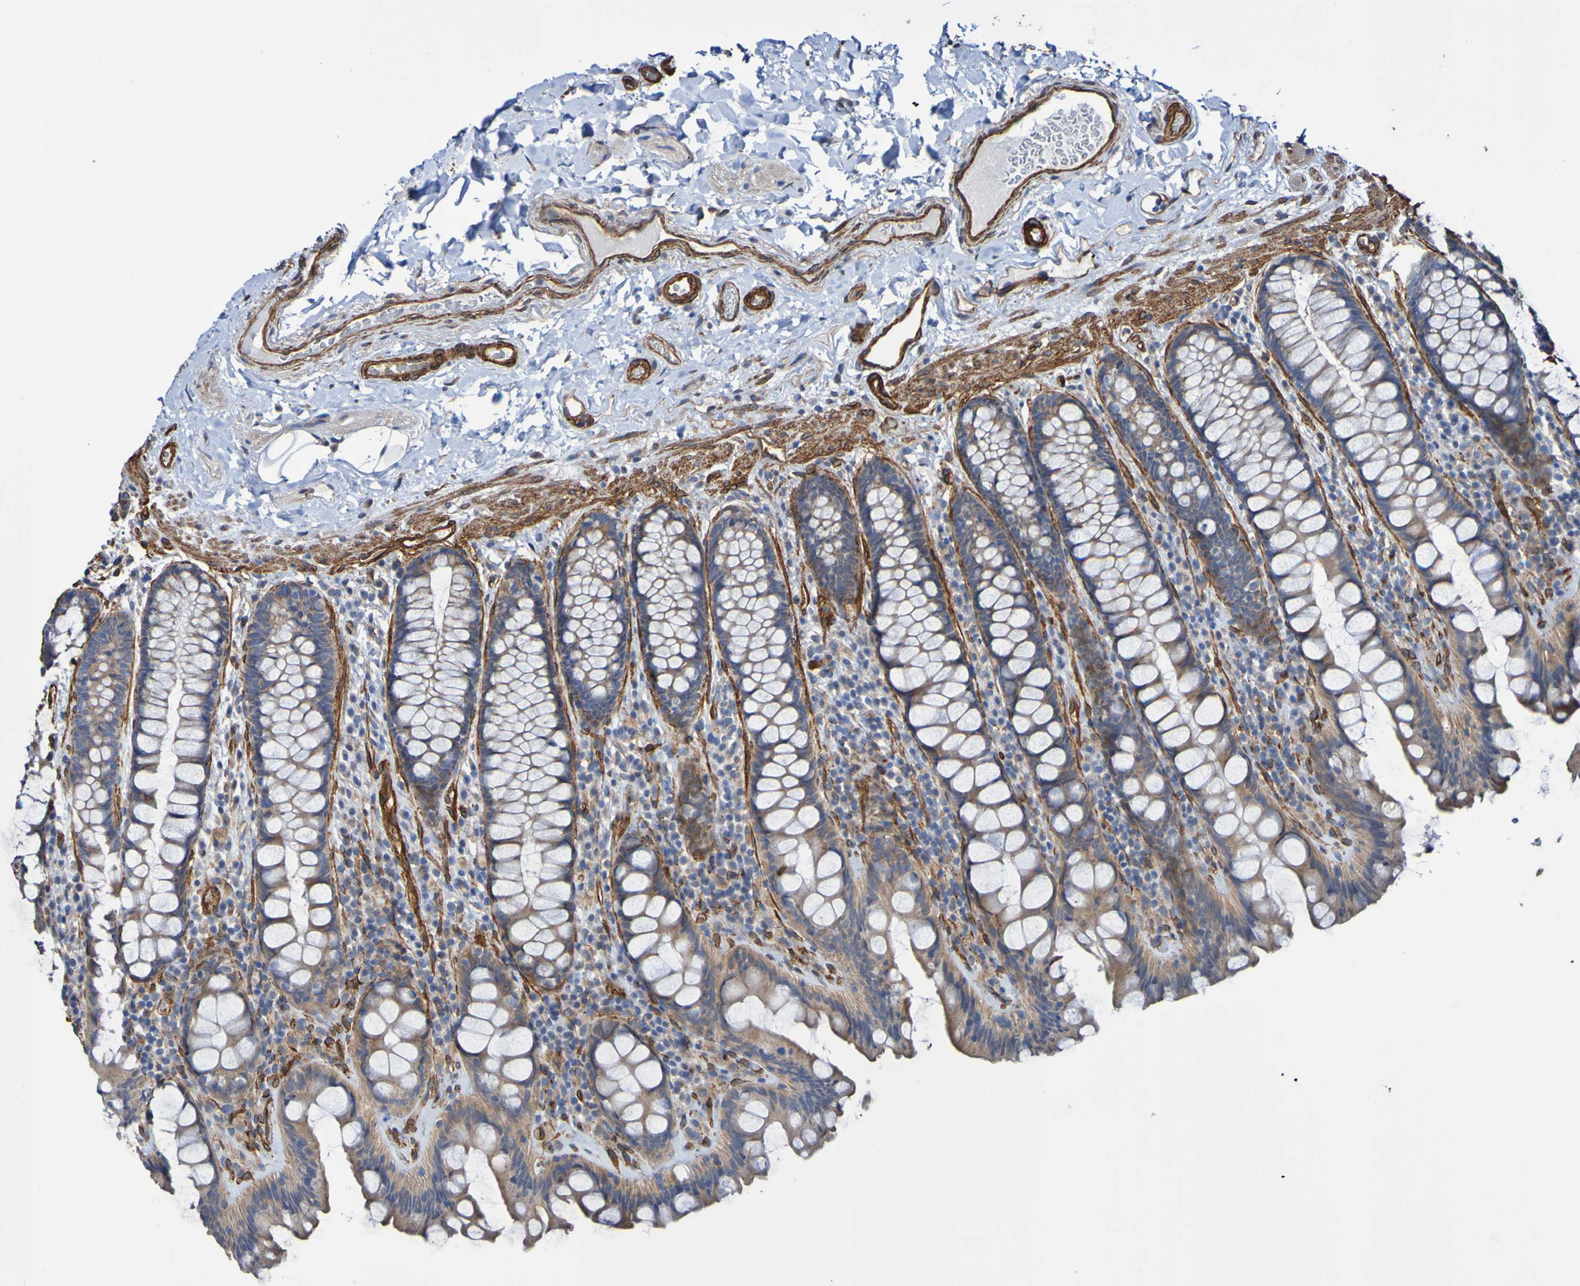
{"staining": {"intensity": "strong", "quantity": ">75%", "location": "nuclear"}, "tissue": "colon", "cell_type": "Endothelial cells", "image_type": "normal", "snomed": [{"axis": "morphology", "description": "Normal tissue, NOS"}, {"axis": "topography", "description": "Colon"}], "caption": "Protein analysis of normal colon reveals strong nuclear positivity in about >75% of endothelial cells.", "gene": "ELMOD3", "patient": {"sex": "female", "age": 80}}